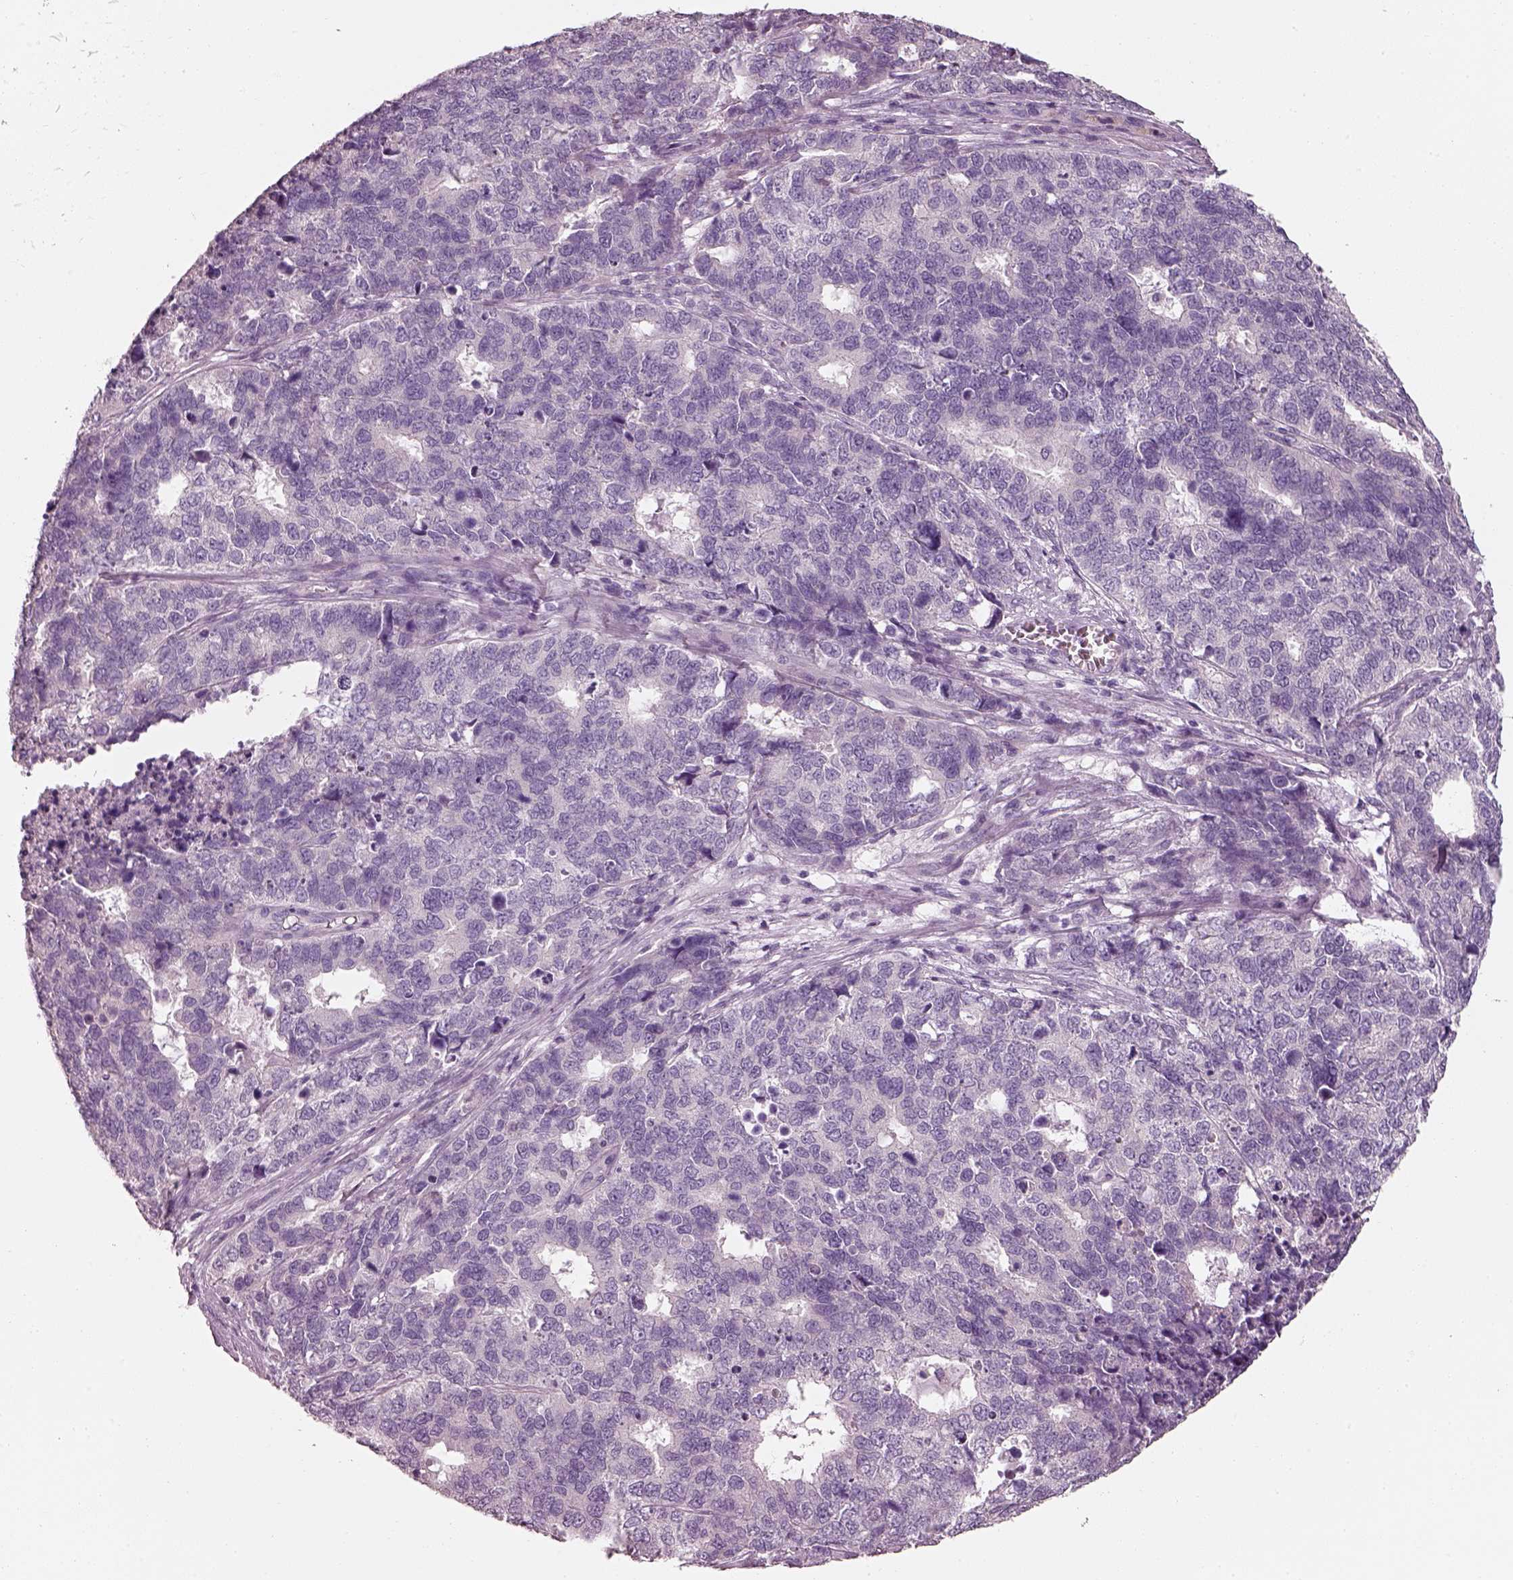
{"staining": {"intensity": "negative", "quantity": "none", "location": "none"}, "tissue": "cervical cancer", "cell_type": "Tumor cells", "image_type": "cancer", "snomed": [{"axis": "morphology", "description": "Squamous cell carcinoma, NOS"}, {"axis": "topography", "description": "Cervix"}], "caption": "Immunohistochemistry histopathology image of neoplastic tissue: human squamous cell carcinoma (cervical) stained with DAB (3,3'-diaminobenzidine) displays no significant protein expression in tumor cells.", "gene": "PNOC", "patient": {"sex": "female", "age": 63}}